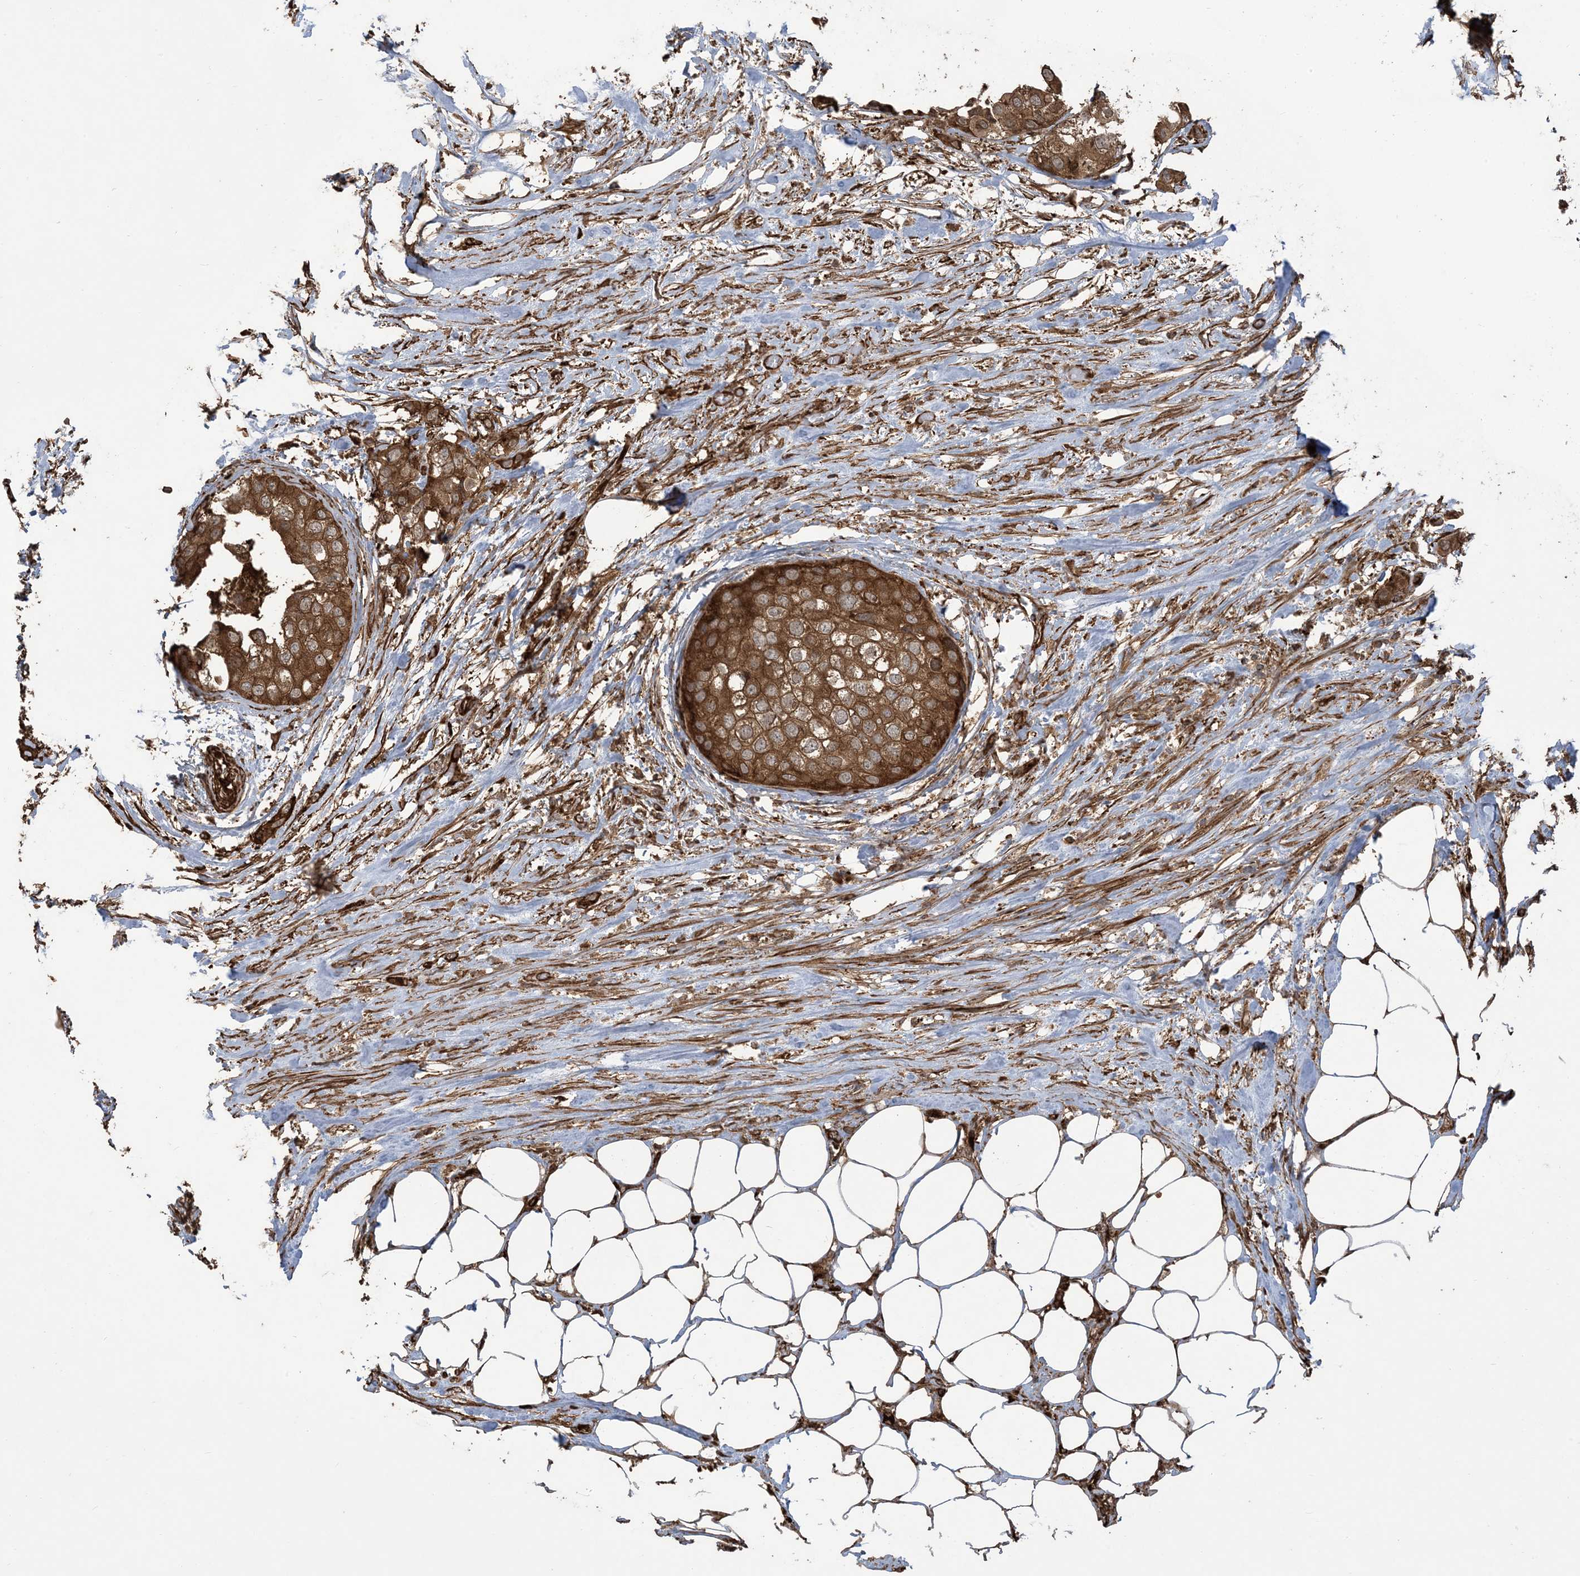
{"staining": {"intensity": "moderate", "quantity": ">75%", "location": "cytoplasmic/membranous"}, "tissue": "urothelial cancer", "cell_type": "Tumor cells", "image_type": "cancer", "snomed": [{"axis": "morphology", "description": "Urothelial carcinoma, High grade"}, {"axis": "topography", "description": "Urinary bladder"}], "caption": "A brown stain highlights moderate cytoplasmic/membranous staining of a protein in human urothelial cancer tumor cells.", "gene": "KLHL18", "patient": {"sex": "male", "age": 64}}